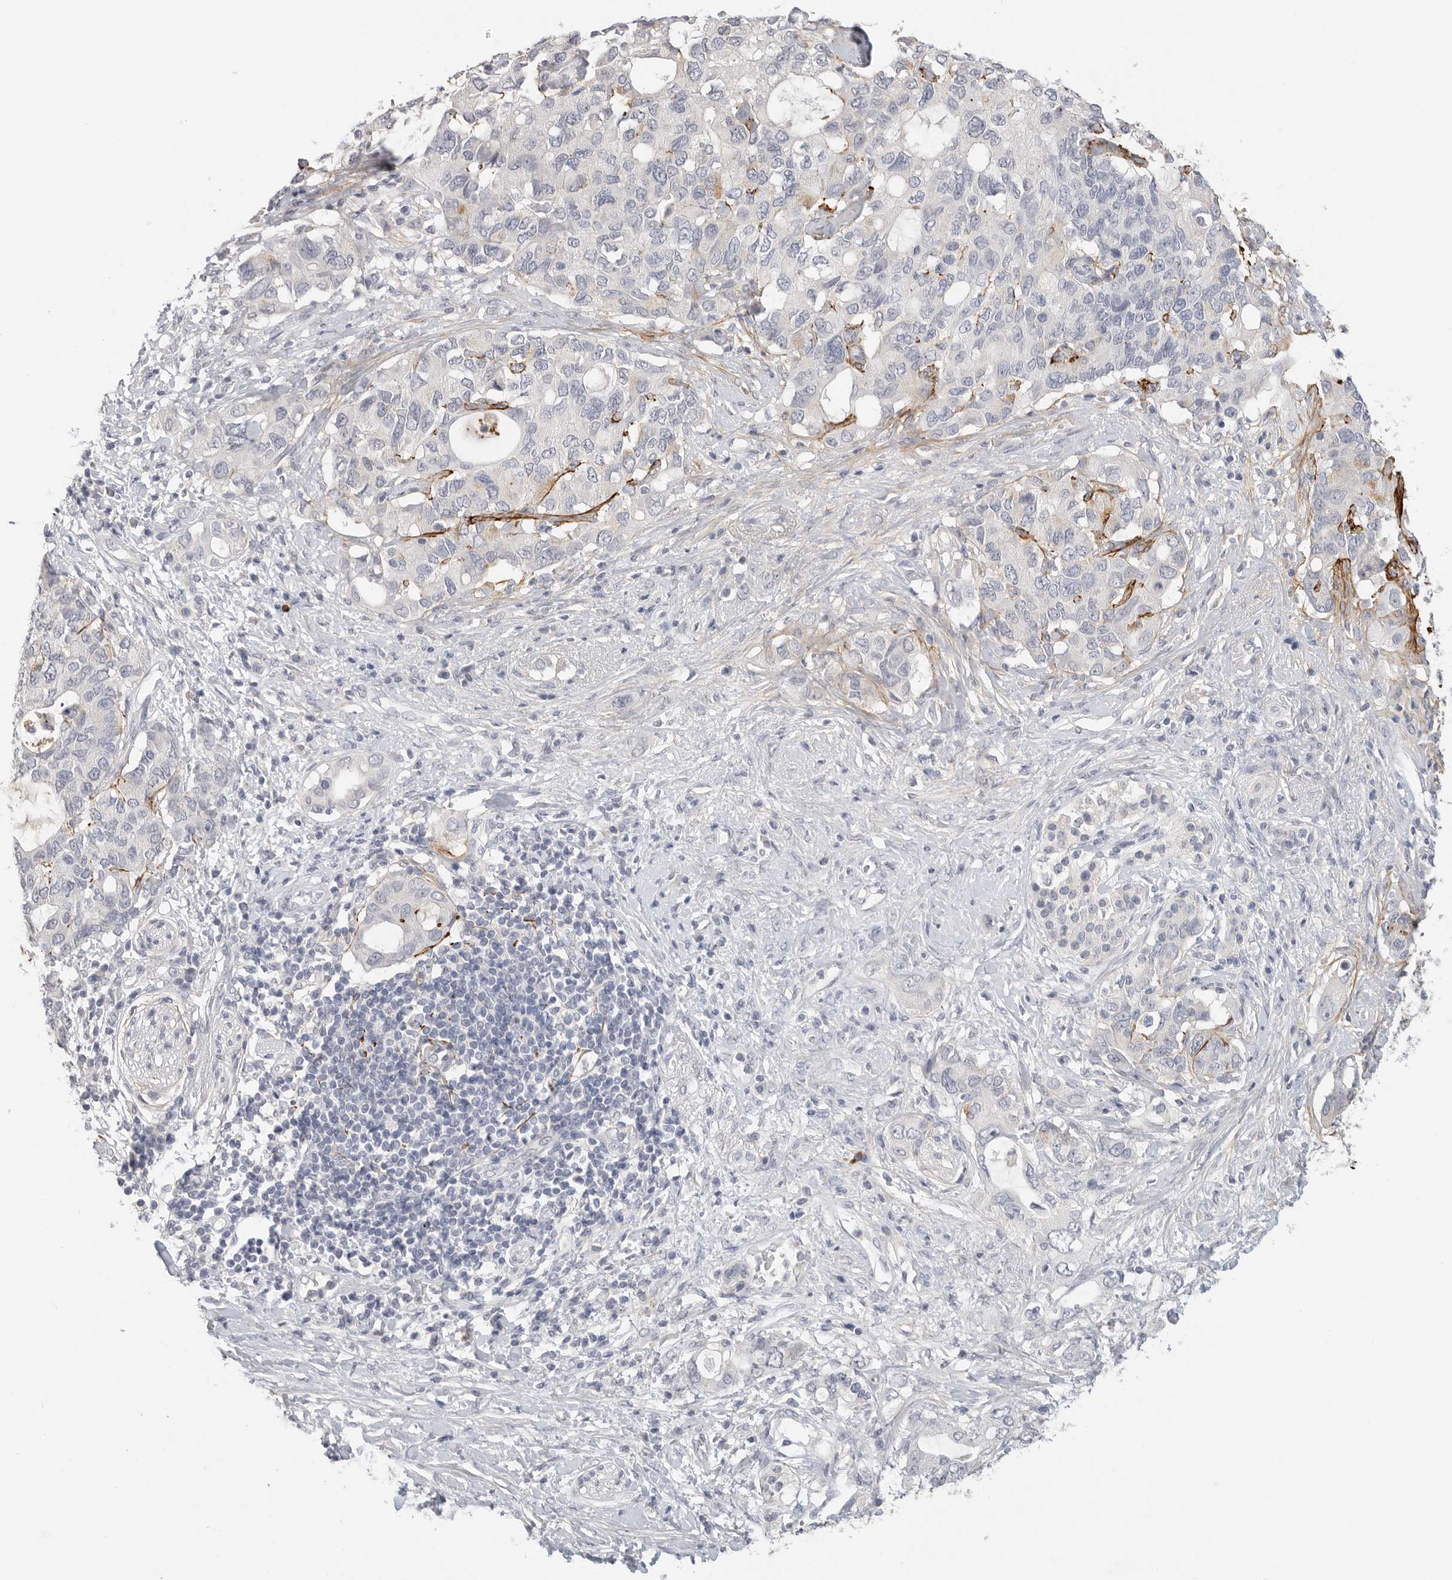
{"staining": {"intensity": "negative", "quantity": "none", "location": "none"}, "tissue": "pancreatic cancer", "cell_type": "Tumor cells", "image_type": "cancer", "snomed": [{"axis": "morphology", "description": "Adenocarcinoma, NOS"}, {"axis": "topography", "description": "Pancreas"}], "caption": "An image of pancreatic adenocarcinoma stained for a protein displays no brown staining in tumor cells.", "gene": "FBN2", "patient": {"sex": "female", "age": 56}}